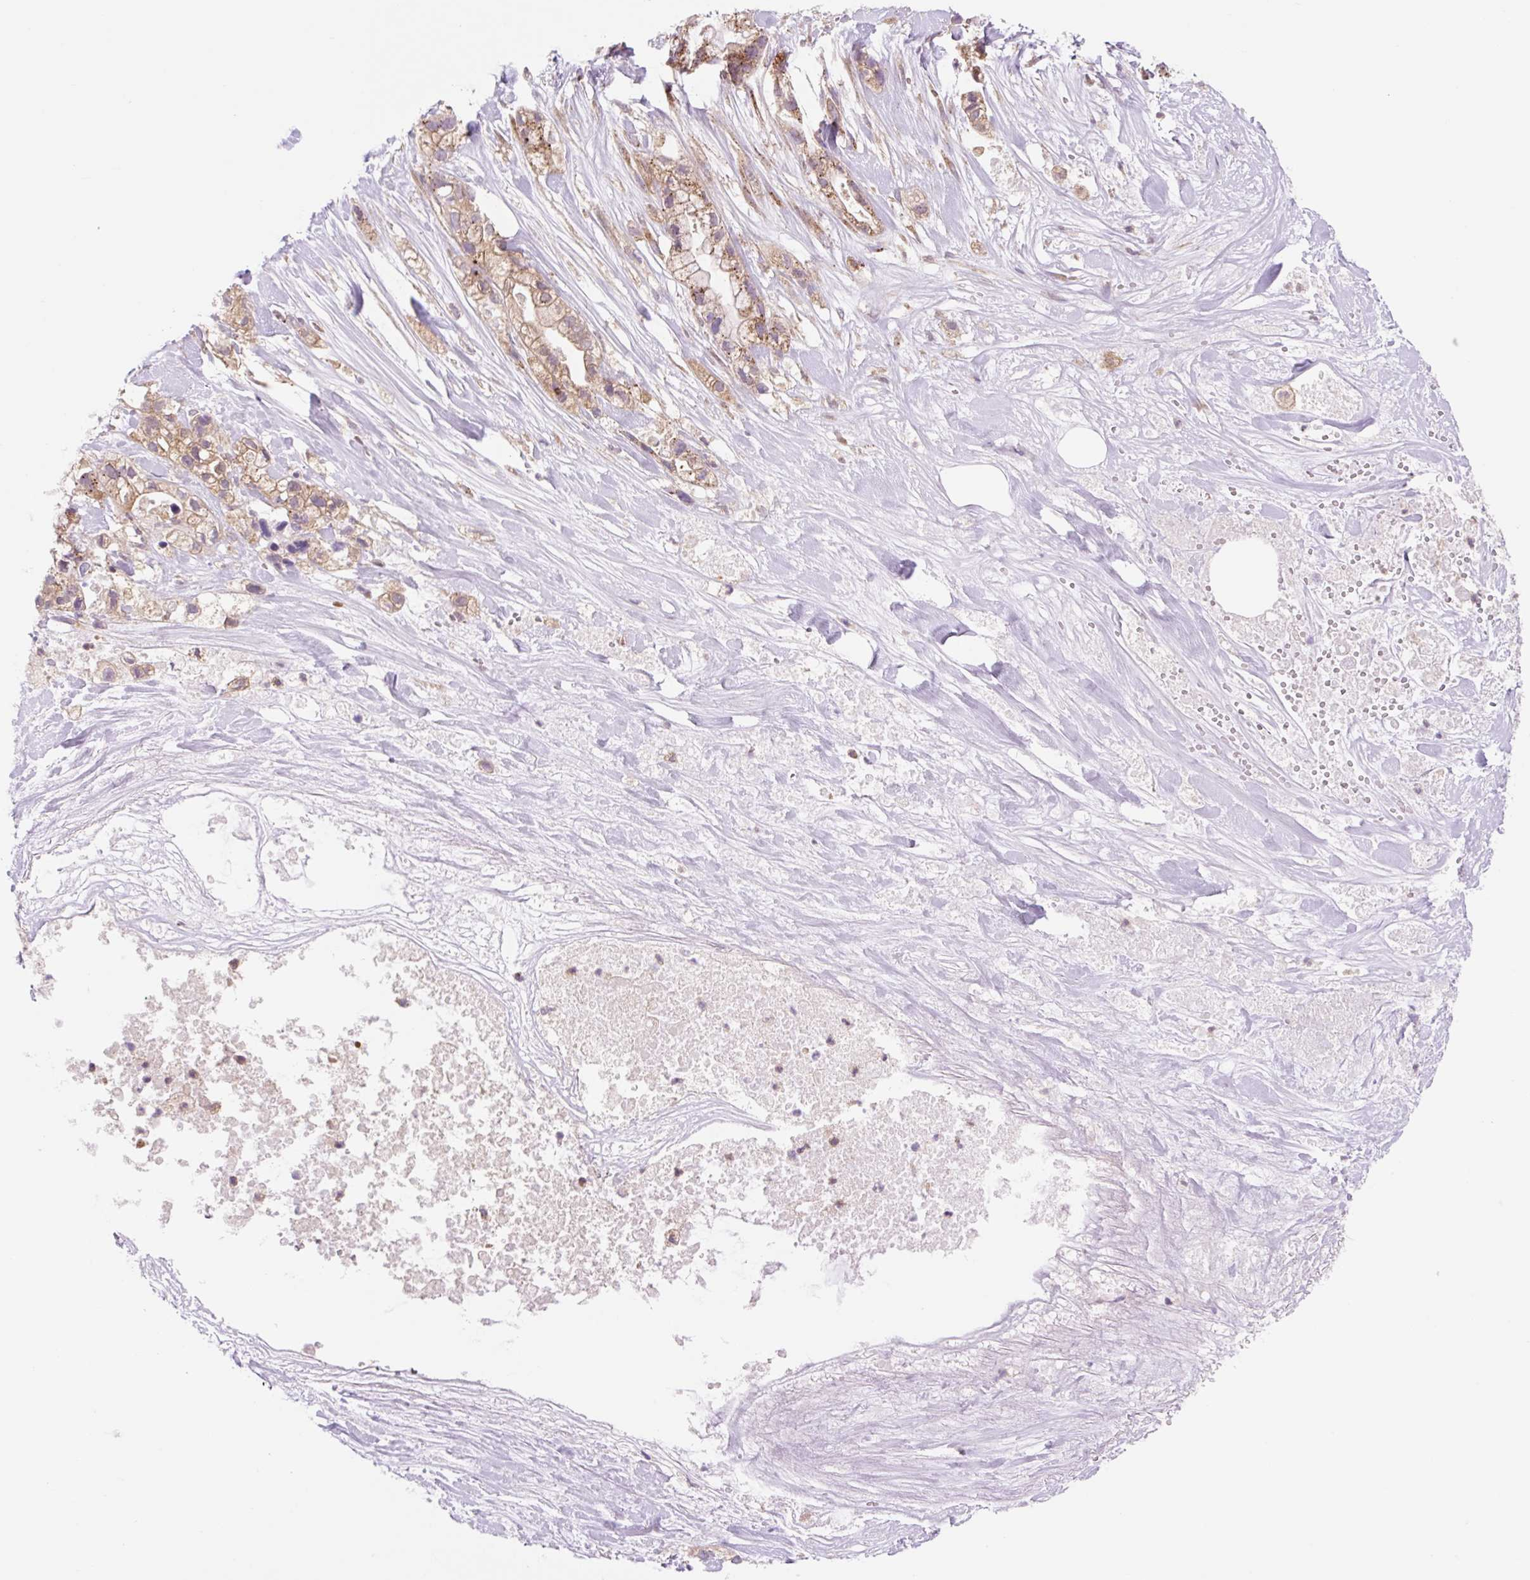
{"staining": {"intensity": "moderate", "quantity": ">75%", "location": "cytoplasmic/membranous"}, "tissue": "pancreatic cancer", "cell_type": "Tumor cells", "image_type": "cancer", "snomed": [{"axis": "morphology", "description": "Adenocarcinoma, NOS"}, {"axis": "topography", "description": "Pancreas"}], "caption": "Pancreatic cancer (adenocarcinoma) stained for a protein (brown) exhibits moderate cytoplasmic/membranous positive staining in approximately >75% of tumor cells.", "gene": "VPS4A", "patient": {"sex": "male", "age": 44}}